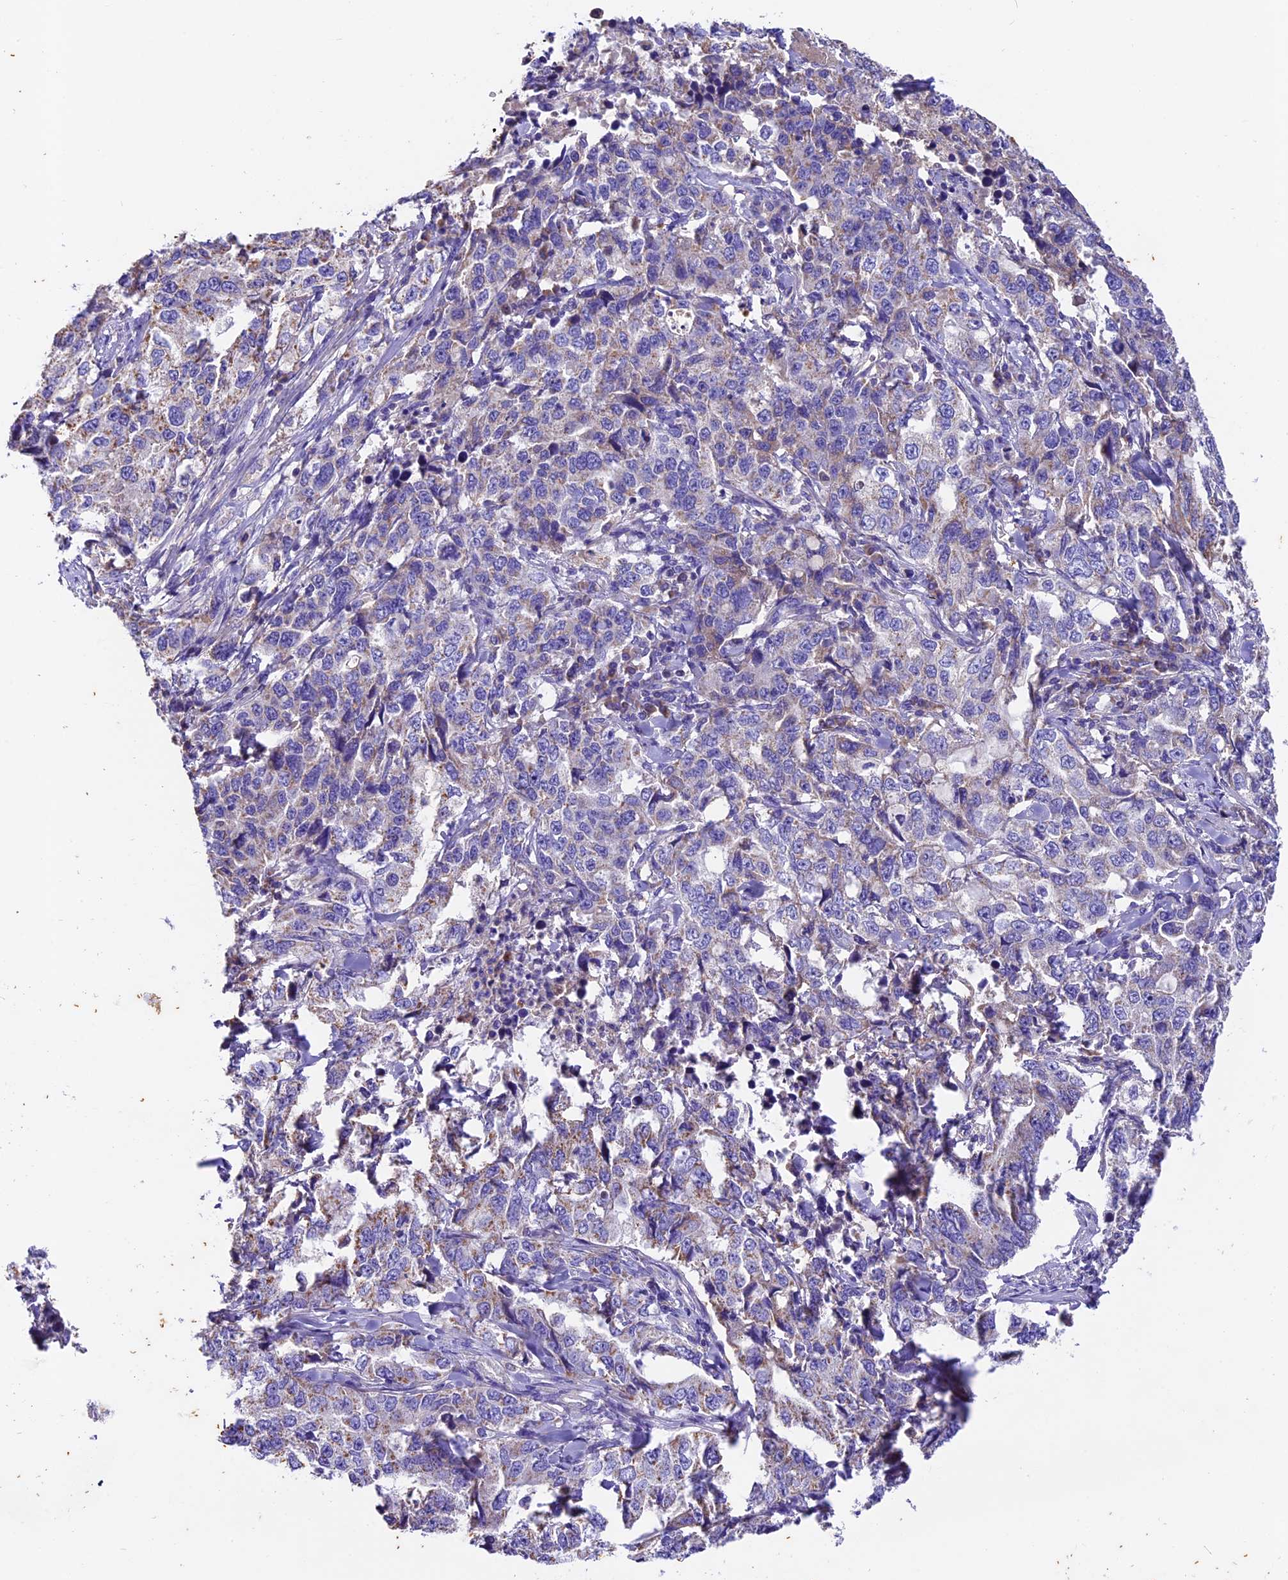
{"staining": {"intensity": "negative", "quantity": "none", "location": "none"}, "tissue": "lung cancer", "cell_type": "Tumor cells", "image_type": "cancer", "snomed": [{"axis": "morphology", "description": "Adenocarcinoma, NOS"}, {"axis": "topography", "description": "Lung"}], "caption": "Immunohistochemical staining of human lung cancer exhibits no significant positivity in tumor cells.", "gene": "SIX5", "patient": {"sex": "female", "age": 51}}